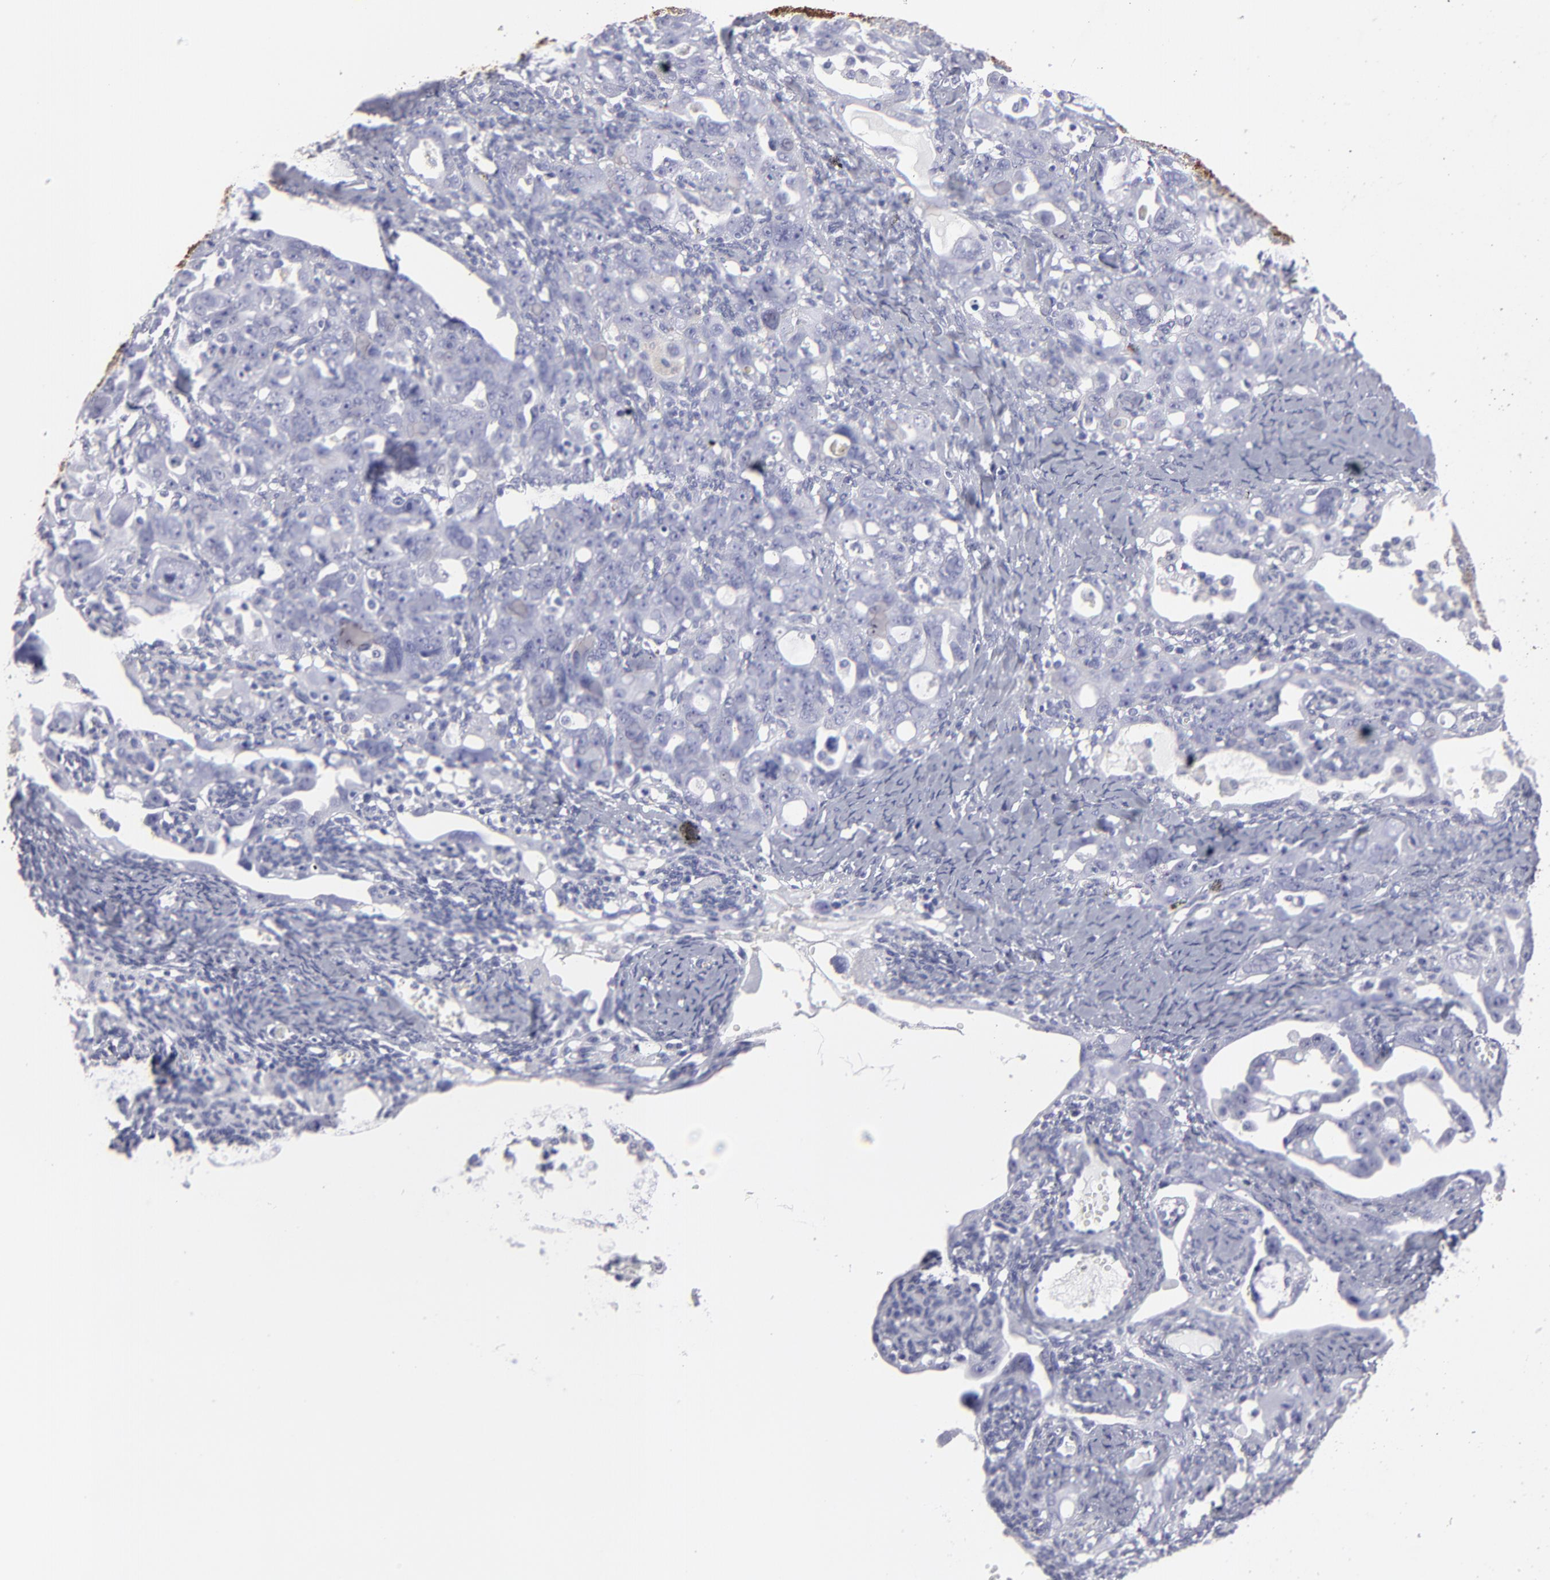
{"staining": {"intensity": "negative", "quantity": "none", "location": "none"}, "tissue": "ovarian cancer", "cell_type": "Tumor cells", "image_type": "cancer", "snomed": [{"axis": "morphology", "description": "Cystadenocarcinoma, serous, NOS"}, {"axis": "topography", "description": "Ovary"}], "caption": "Immunohistochemistry (IHC) micrograph of human serous cystadenocarcinoma (ovarian) stained for a protein (brown), which reveals no staining in tumor cells.", "gene": "ALDOB", "patient": {"sex": "female", "age": 66}}